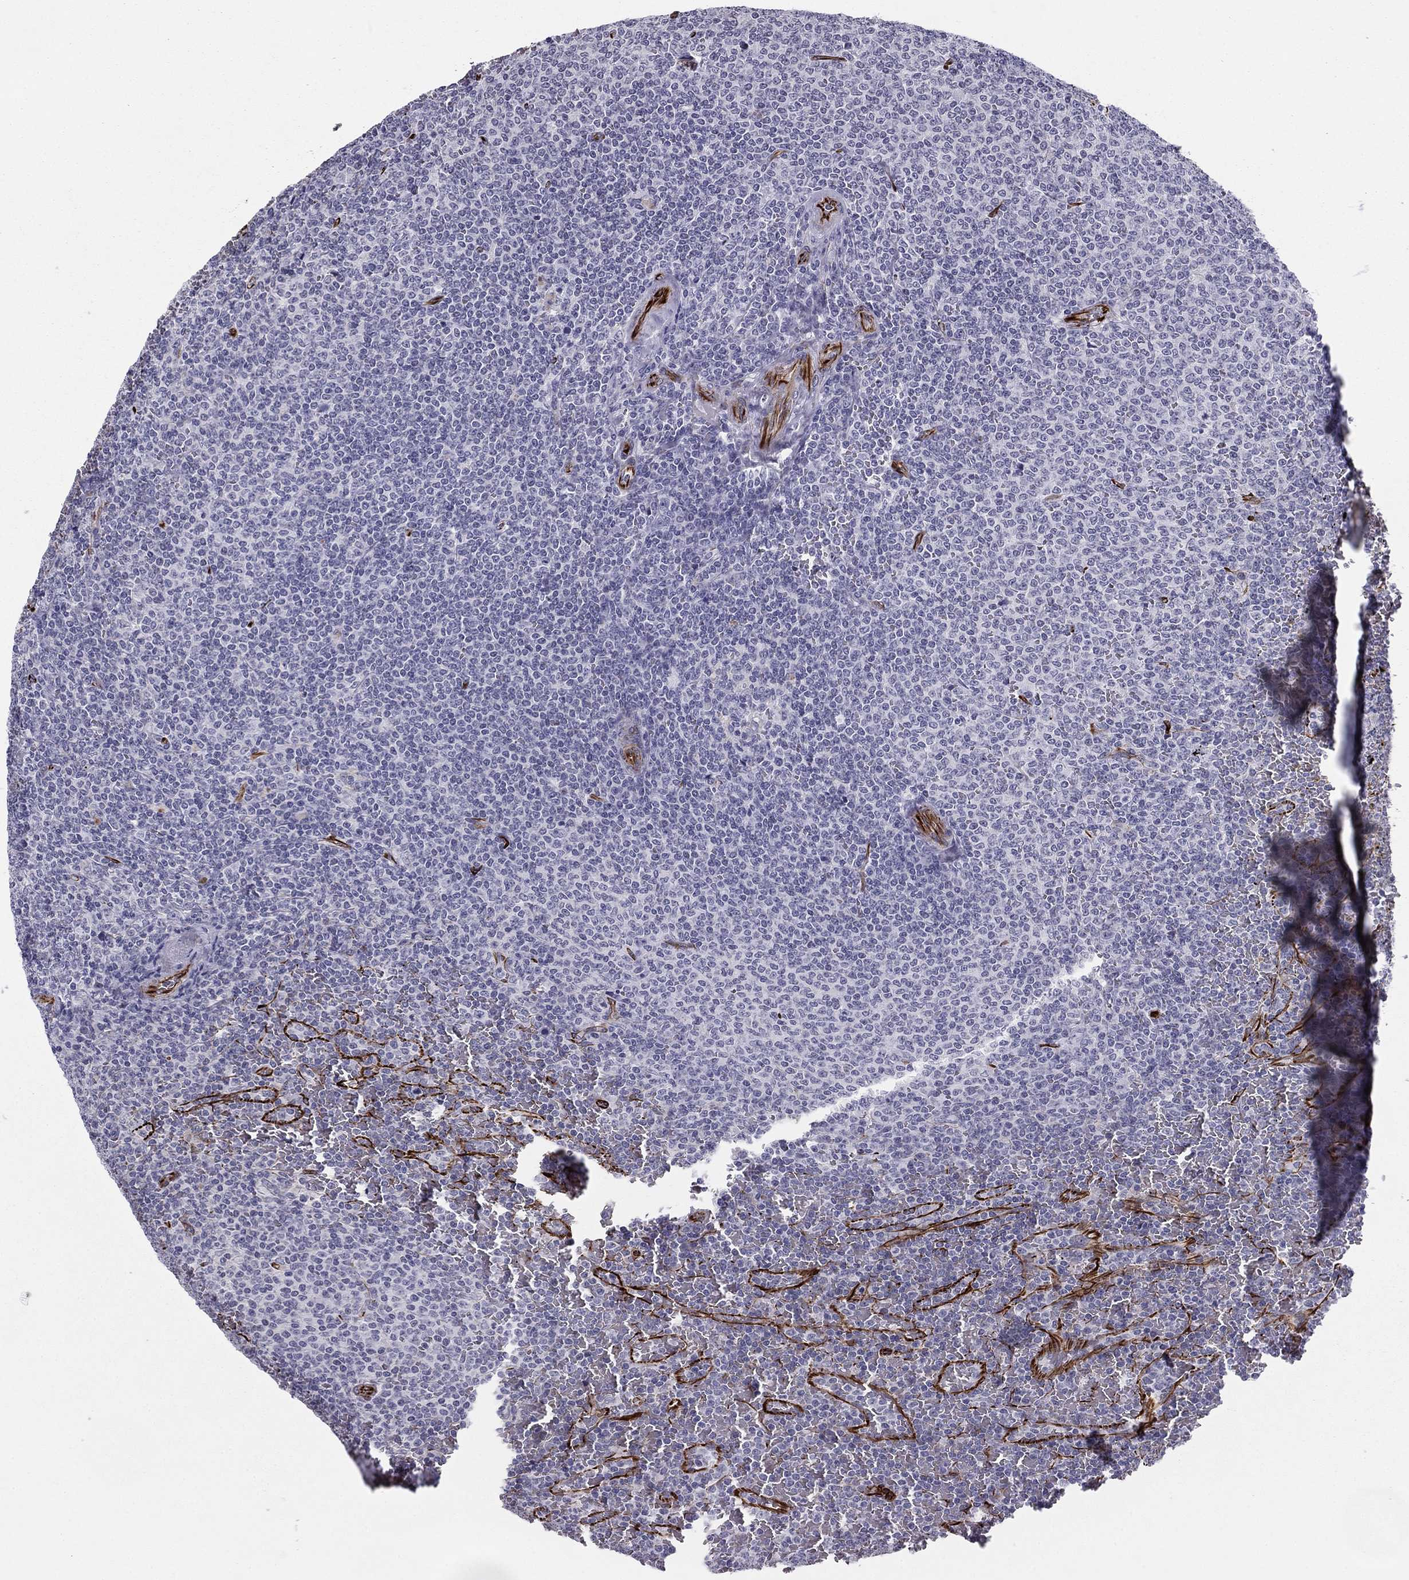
{"staining": {"intensity": "negative", "quantity": "none", "location": "none"}, "tissue": "lymphoma", "cell_type": "Tumor cells", "image_type": "cancer", "snomed": [{"axis": "morphology", "description": "Malignant lymphoma, non-Hodgkin's type, Low grade"}, {"axis": "topography", "description": "Spleen"}], "caption": "Immunohistochemical staining of malignant lymphoma, non-Hodgkin's type (low-grade) reveals no significant staining in tumor cells.", "gene": "ANKS4B", "patient": {"sex": "female", "age": 77}}